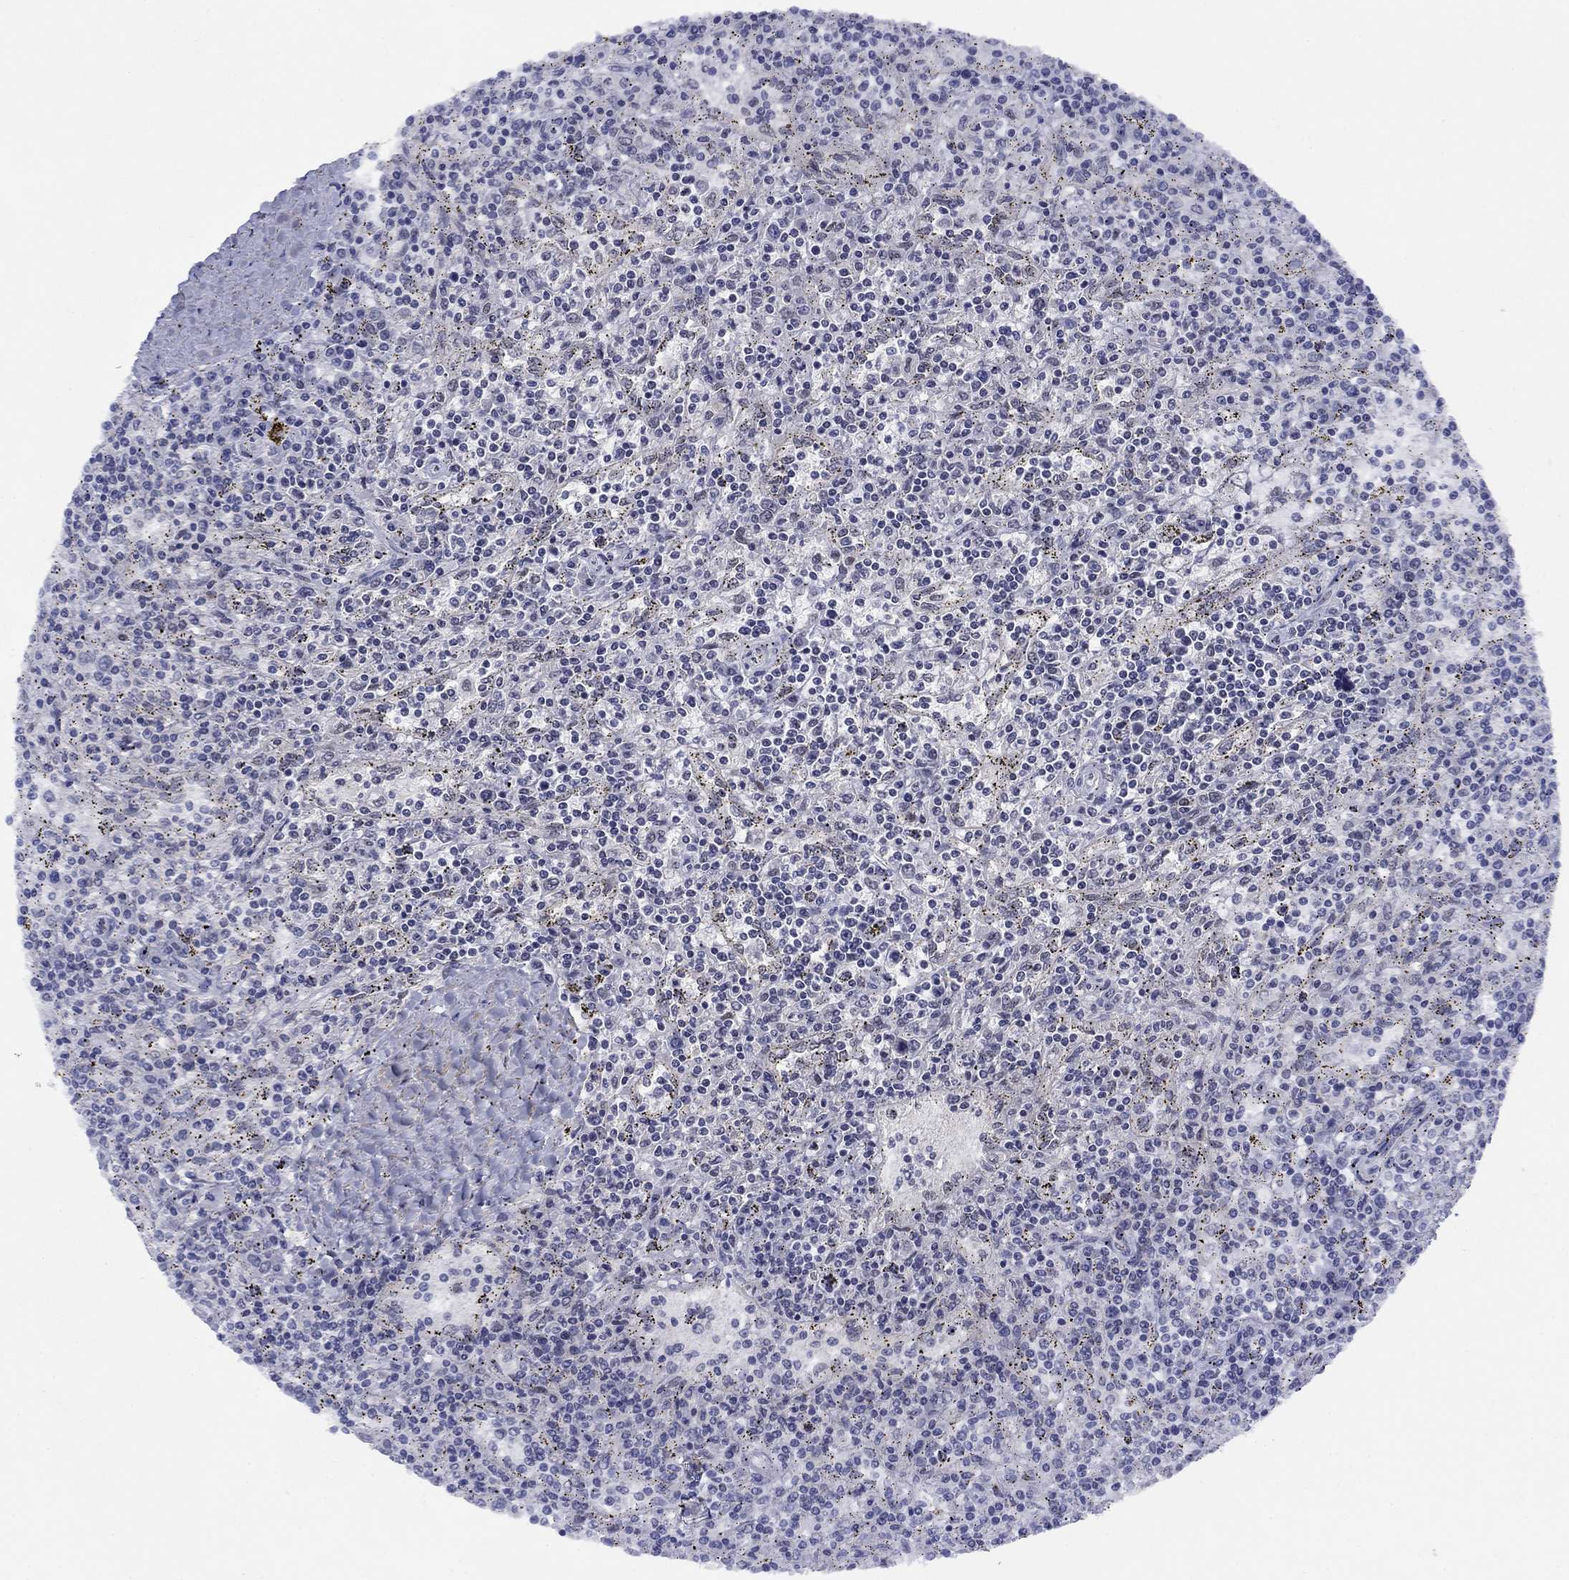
{"staining": {"intensity": "negative", "quantity": "none", "location": "none"}, "tissue": "lymphoma", "cell_type": "Tumor cells", "image_type": "cancer", "snomed": [{"axis": "morphology", "description": "Malignant lymphoma, non-Hodgkin's type, Low grade"}, {"axis": "topography", "description": "Spleen"}], "caption": "Immunohistochemistry of low-grade malignant lymphoma, non-Hodgkin's type demonstrates no staining in tumor cells.", "gene": "TIGD4", "patient": {"sex": "male", "age": 62}}